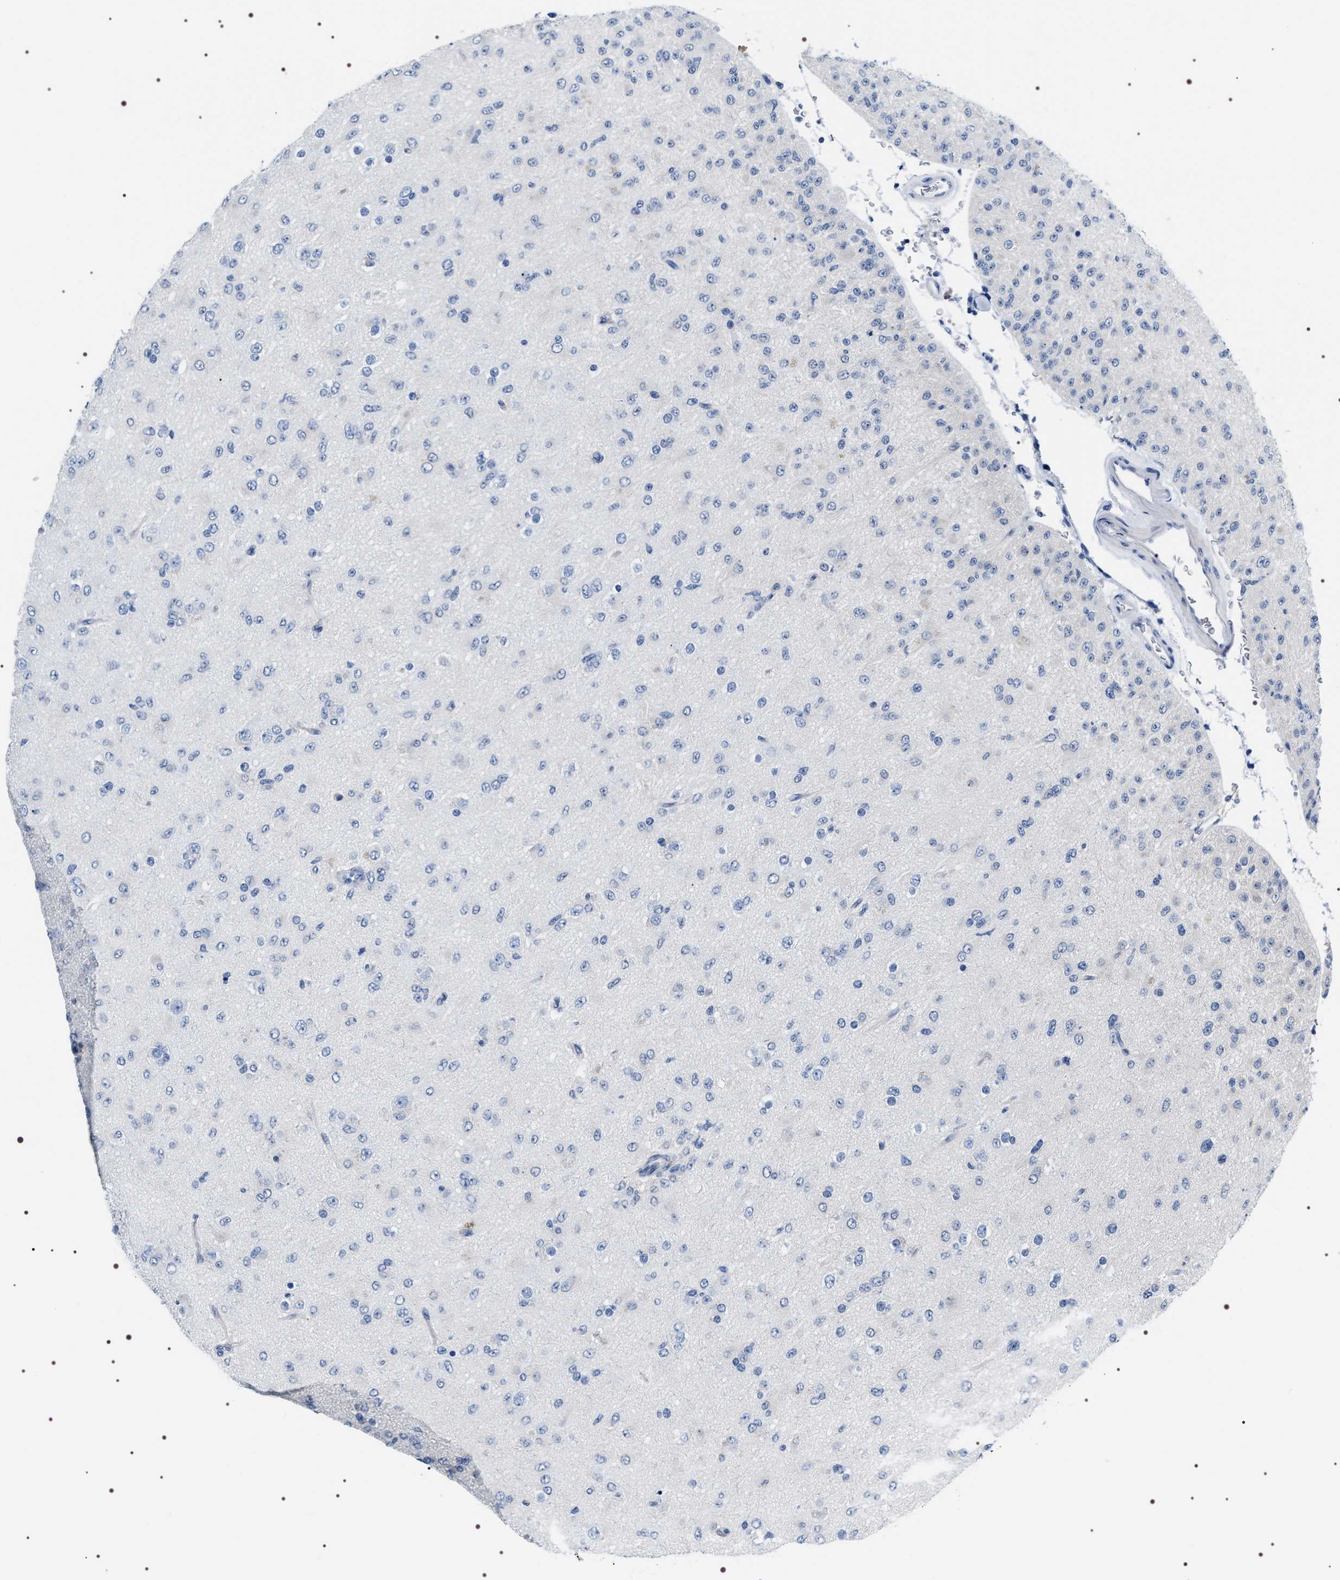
{"staining": {"intensity": "negative", "quantity": "none", "location": "none"}, "tissue": "glioma", "cell_type": "Tumor cells", "image_type": "cancer", "snomed": [{"axis": "morphology", "description": "Glioma, malignant, Low grade"}, {"axis": "topography", "description": "Brain"}], "caption": "This histopathology image is of glioma stained with immunohistochemistry (IHC) to label a protein in brown with the nuclei are counter-stained blue. There is no staining in tumor cells.", "gene": "ADH4", "patient": {"sex": "male", "age": 65}}